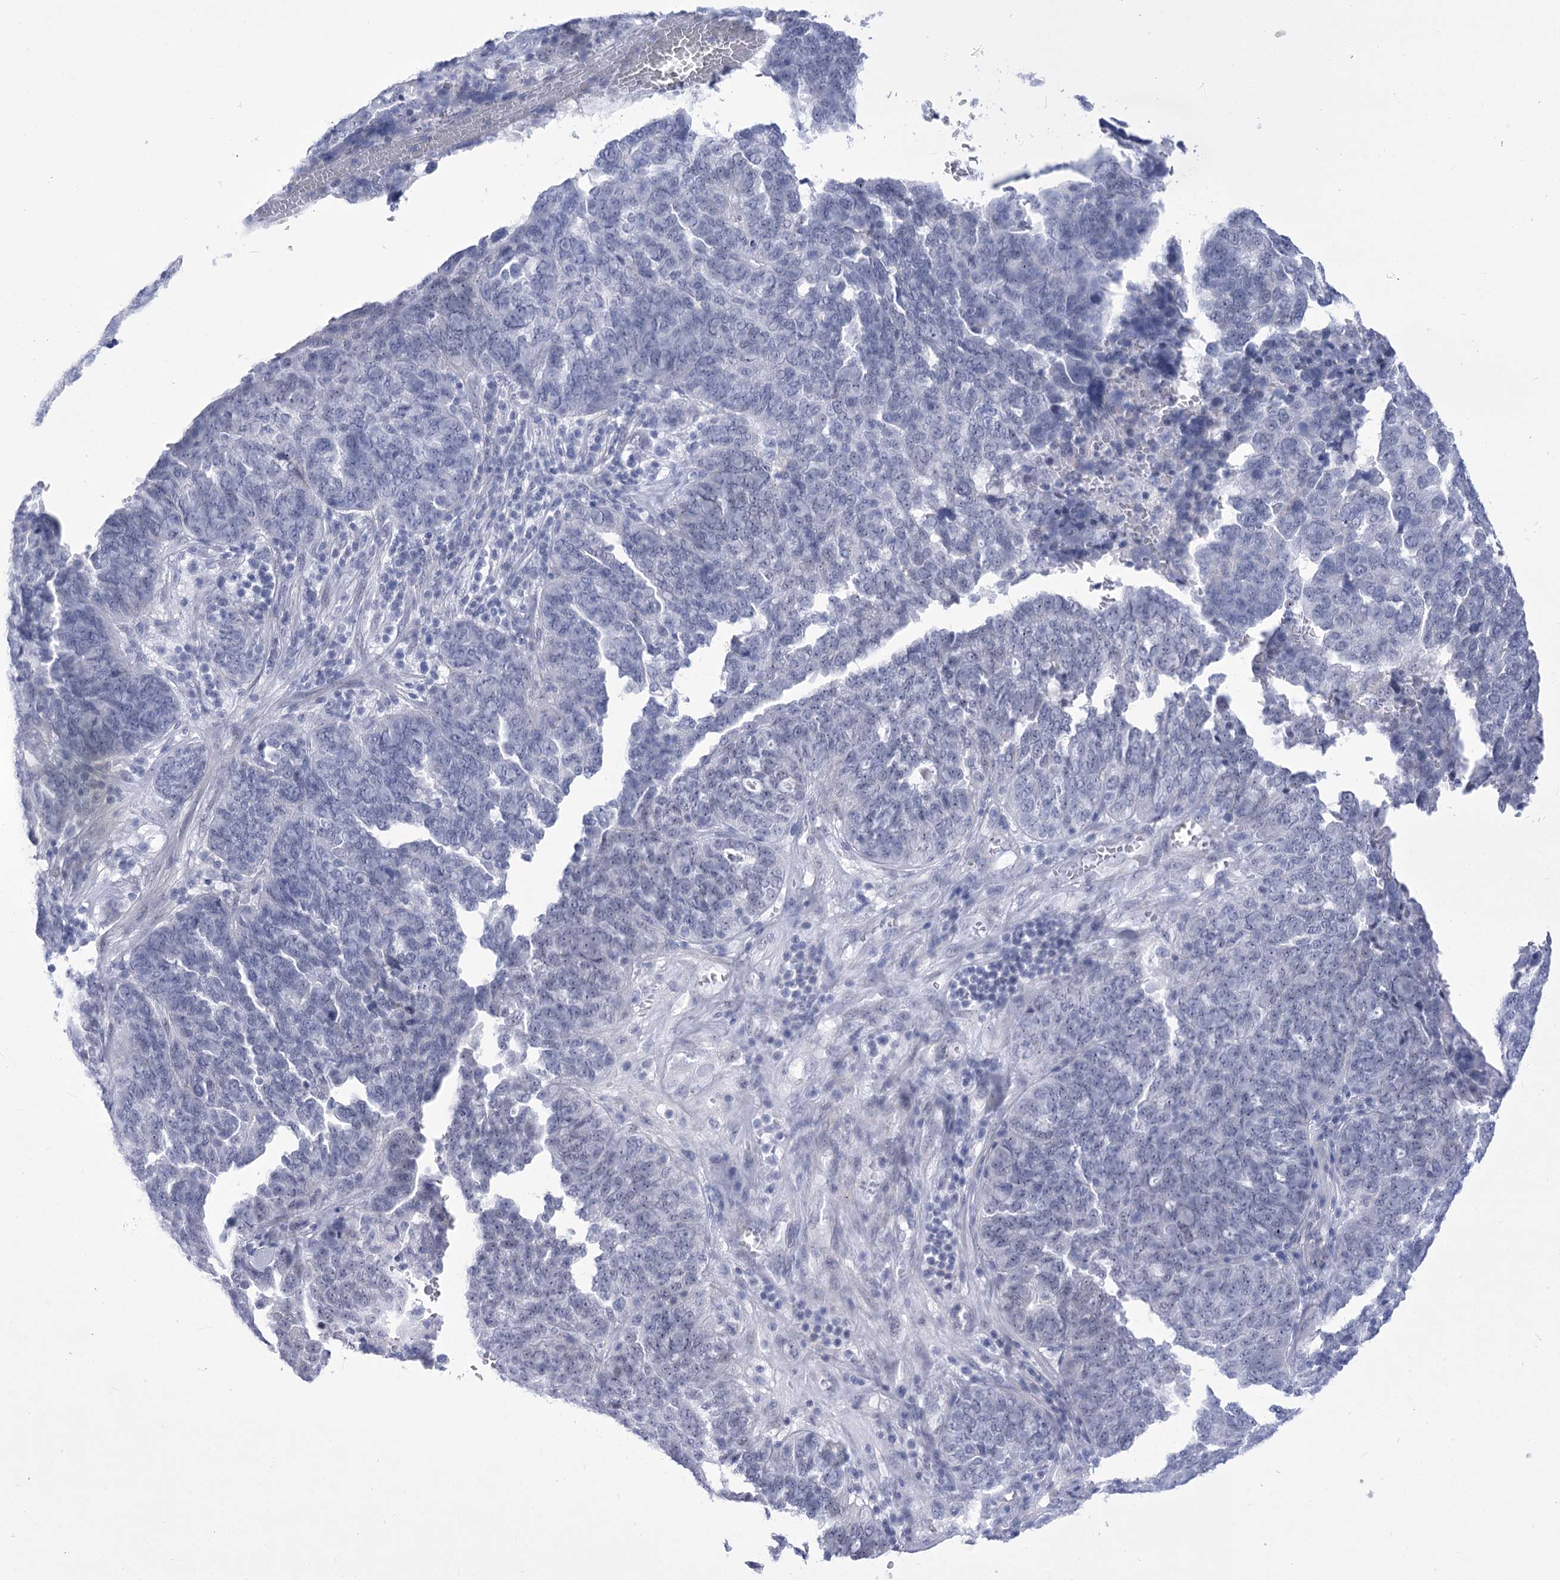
{"staining": {"intensity": "negative", "quantity": "none", "location": "none"}, "tissue": "ovarian cancer", "cell_type": "Tumor cells", "image_type": "cancer", "snomed": [{"axis": "morphology", "description": "Cystadenocarcinoma, serous, NOS"}, {"axis": "topography", "description": "Ovary"}], "caption": "High magnification brightfield microscopy of ovarian serous cystadenocarcinoma stained with DAB (3,3'-diaminobenzidine) (brown) and counterstained with hematoxylin (blue): tumor cells show no significant expression. Nuclei are stained in blue.", "gene": "HORMAD1", "patient": {"sex": "female", "age": 59}}